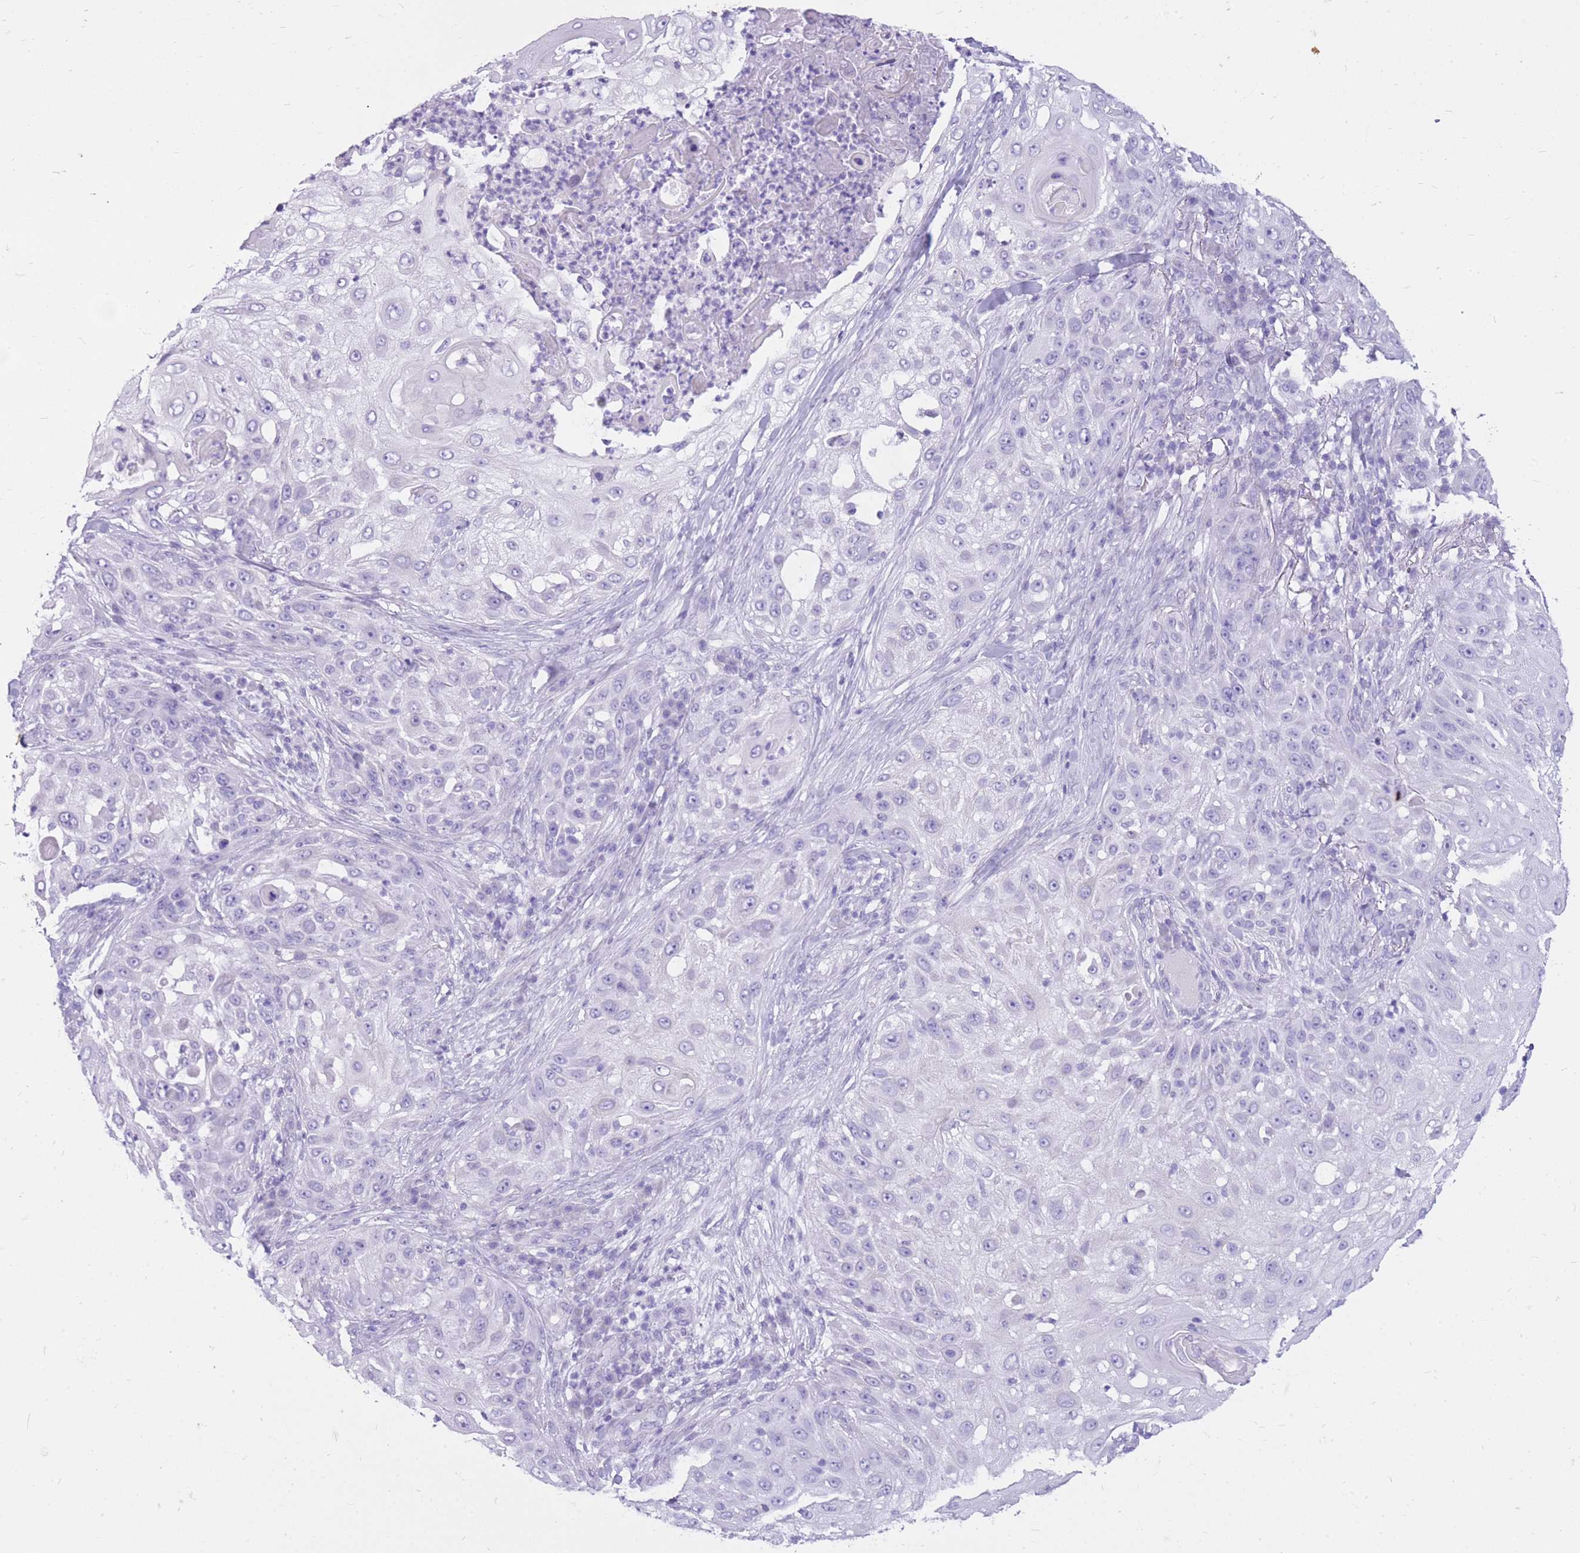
{"staining": {"intensity": "negative", "quantity": "none", "location": "none"}, "tissue": "skin cancer", "cell_type": "Tumor cells", "image_type": "cancer", "snomed": [{"axis": "morphology", "description": "Squamous cell carcinoma, NOS"}, {"axis": "topography", "description": "Skin"}], "caption": "Immunohistochemical staining of squamous cell carcinoma (skin) demonstrates no significant expression in tumor cells.", "gene": "CYP21A2", "patient": {"sex": "female", "age": 44}}